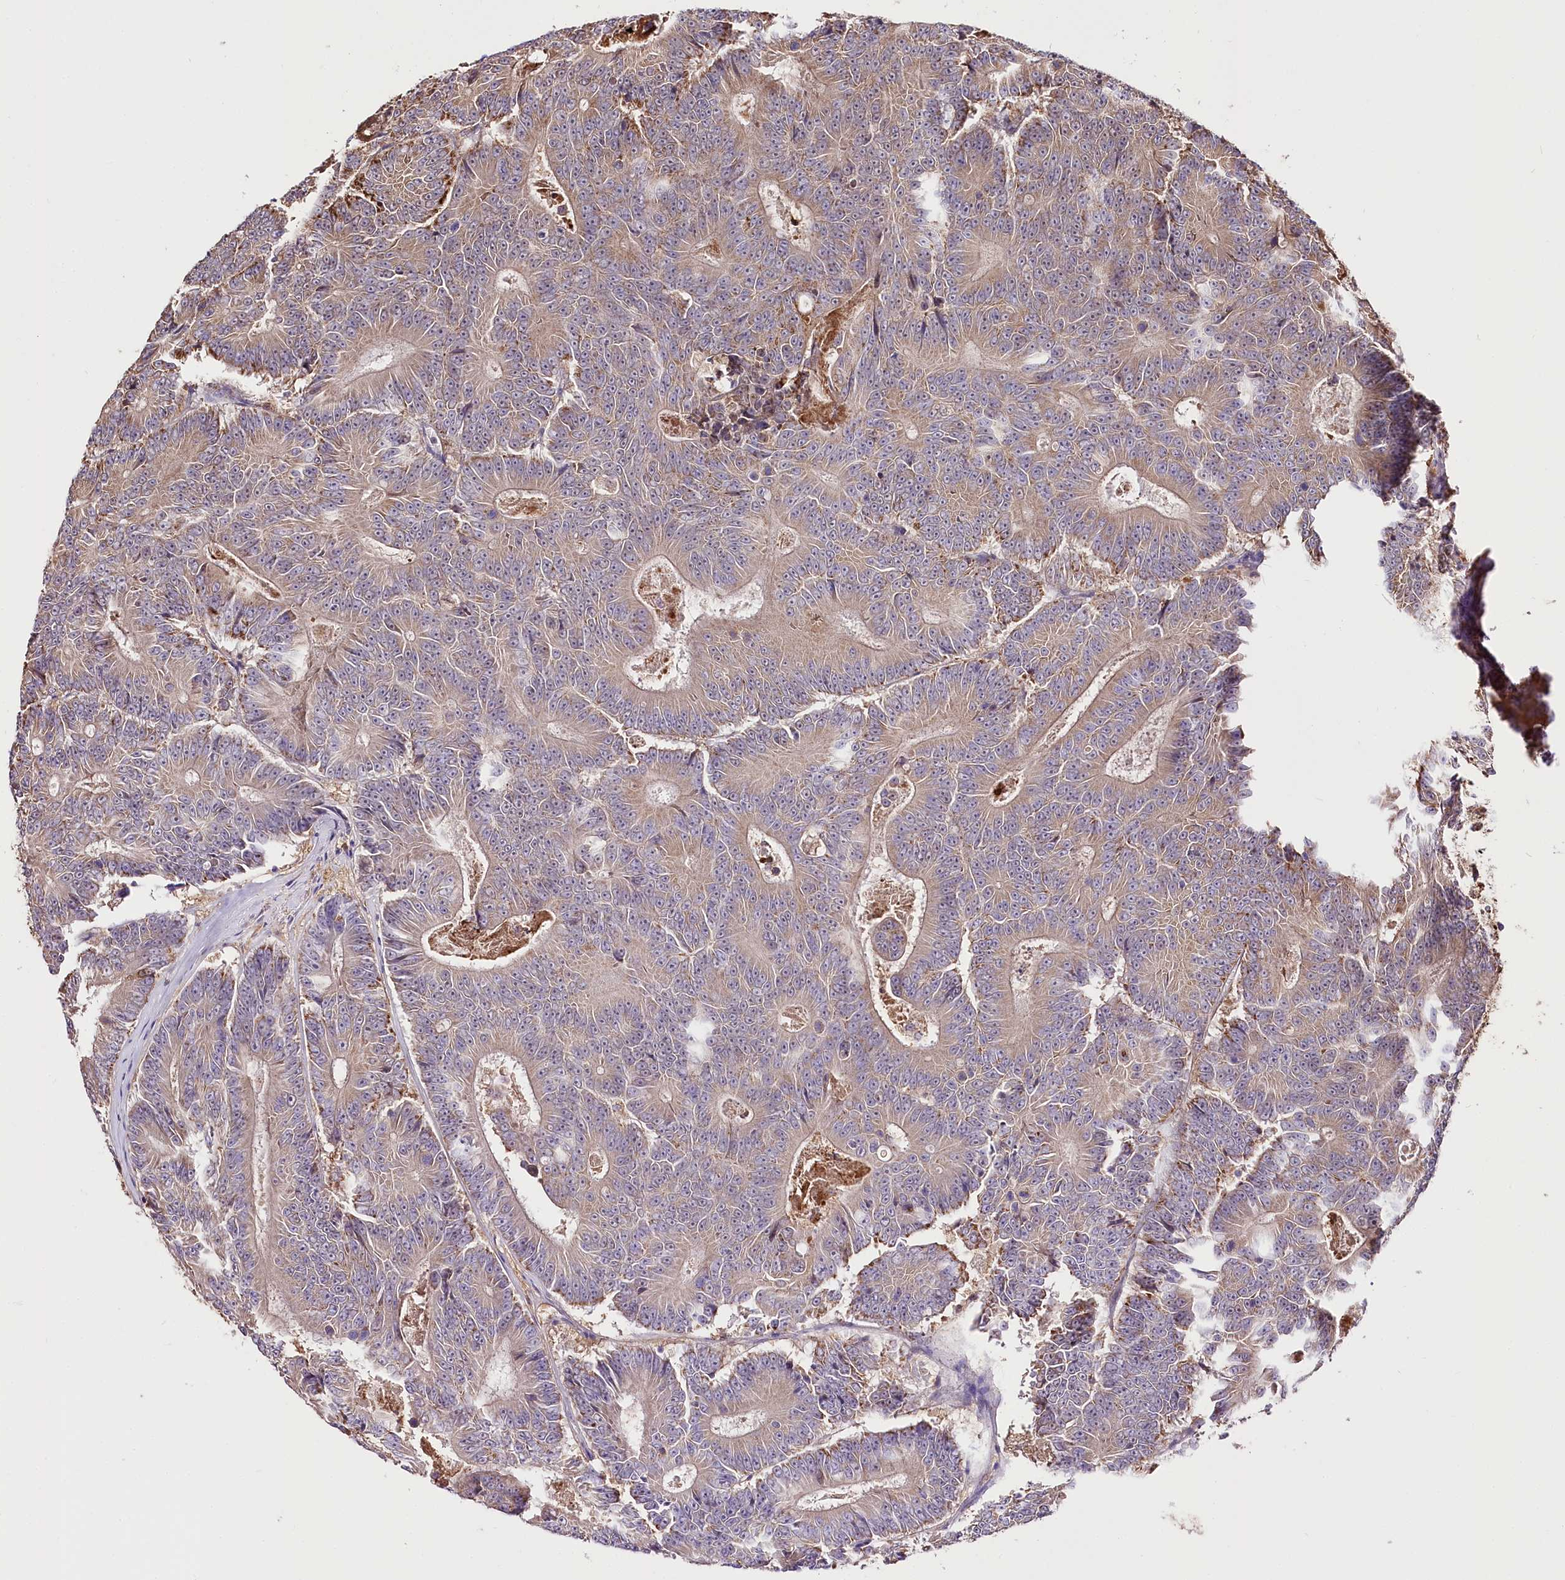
{"staining": {"intensity": "moderate", "quantity": "<25%", "location": "cytoplasmic/membranous"}, "tissue": "colorectal cancer", "cell_type": "Tumor cells", "image_type": "cancer", "snomed": [{"axis": "morphology", "description": "Adenocarcinoma, NOS"}, {"axis": "topography", "description": "Colon"}], "caption": "Immunohistochemistry (IHC) image of neoplastic tissue: adenocarcinoma (colorectal) stained using IHC exhibits low levels of moderate protein expression localized specifically in the cytoplasmic/membranous of tumor cells, appearing as a cytoplasmic/membranous brown color.", "gene": "UGP2", "patient": {"sex": "male", "age": 83}}